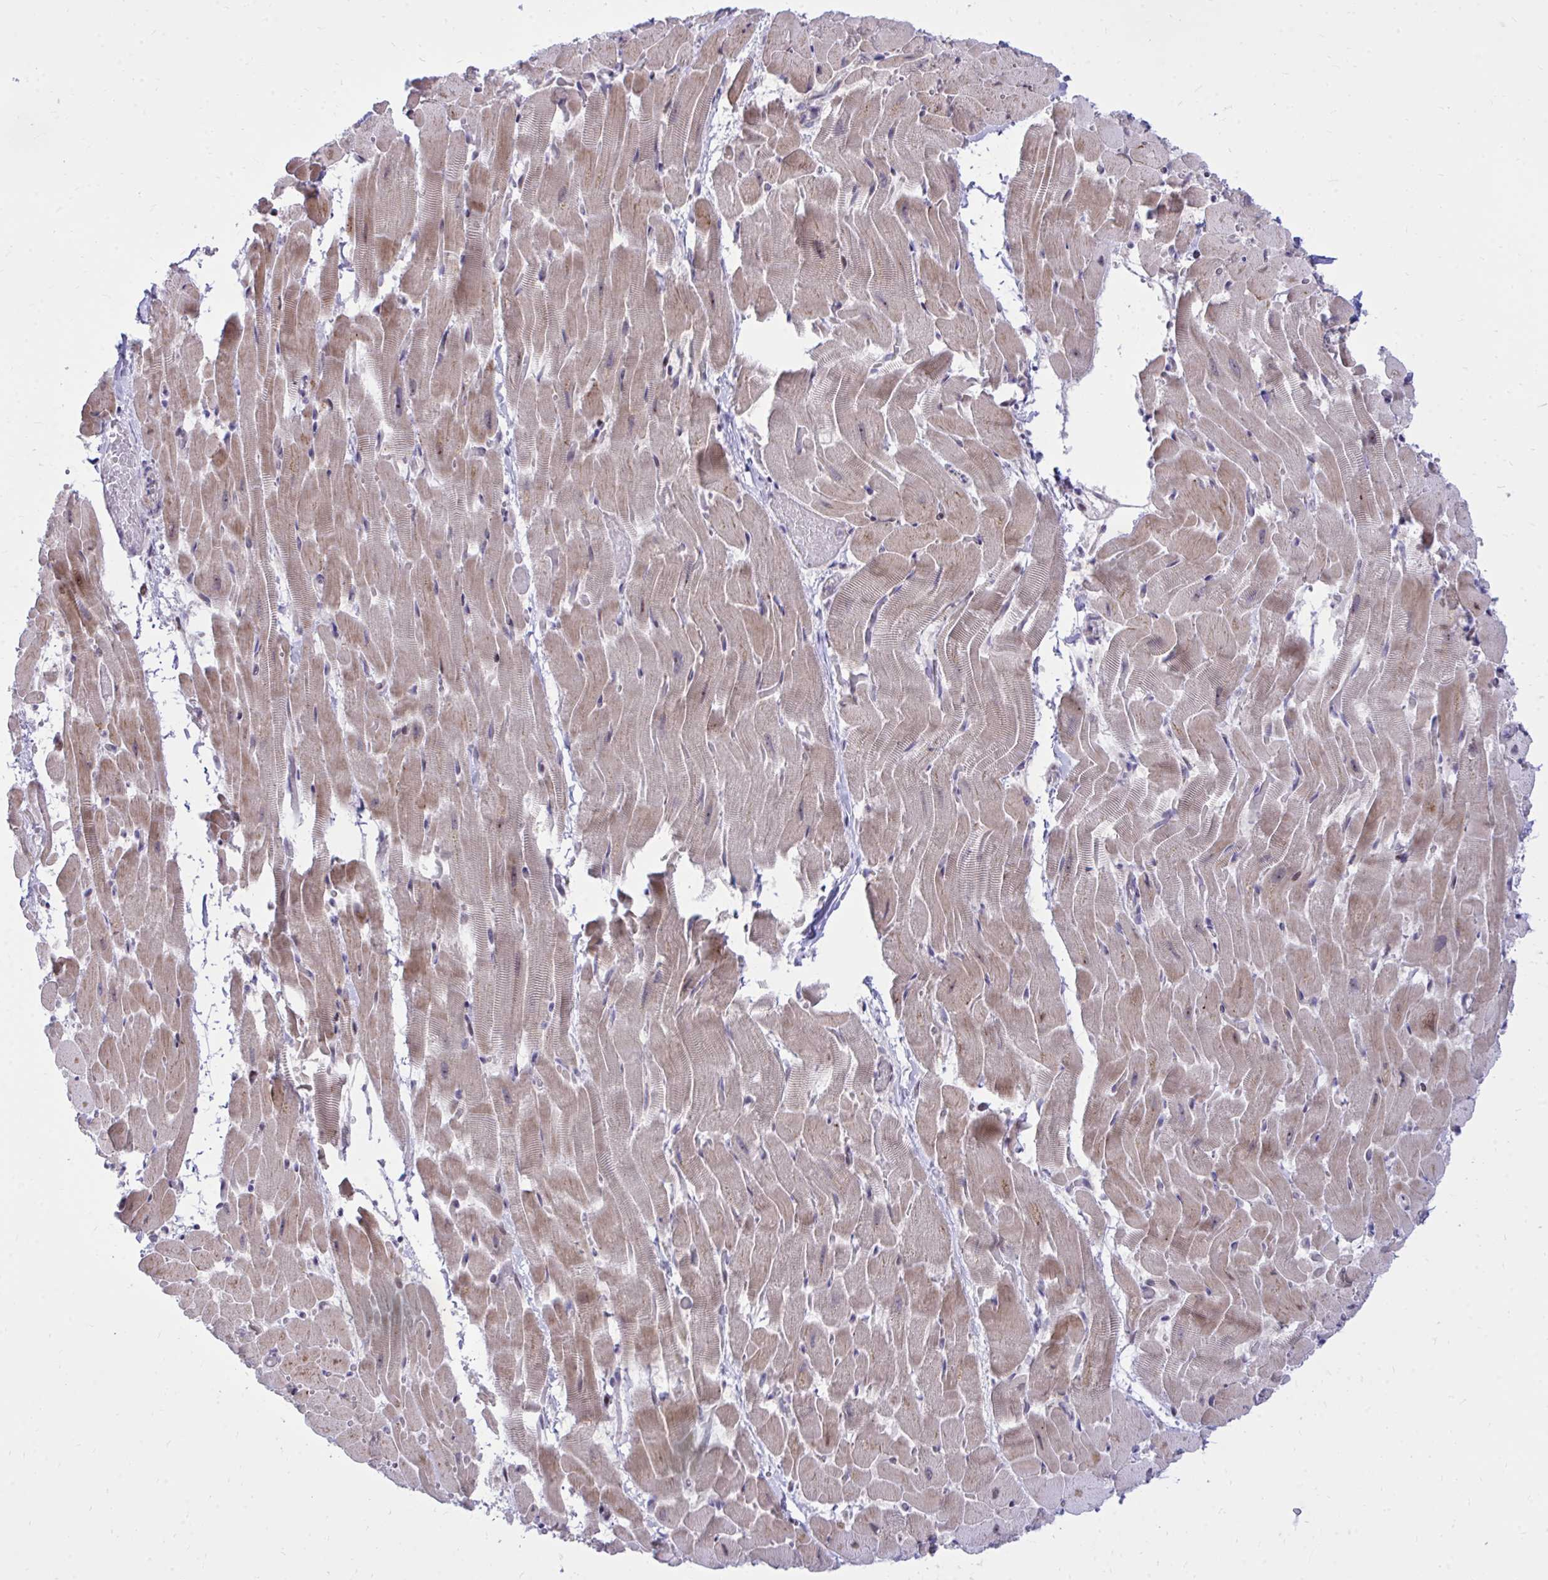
{"staining": {"intensity": "moderate", "quantity": ">75%", "location": "cytoplasmic/membranous,nuclear"}, "tissue": "heart muscle", "cell_type": "Cardiomyocytes", "image_type": "normal", "snomed": [{"axis": "morphology", "description": "Normal tissue, NOS"}, {"axis": "topography", "description": "Heart"}], "caption": "Cardiomyocytes exhibit medium levels of moderate cytoplasmic/membranous,nuclear expression in about >75% of cells in normal heart muscle. (brown staining indicates protein expression, while blue staining denotes nuclei).", "gene": "C14orf39", "patient": {"sex": "male", "age": 37}}